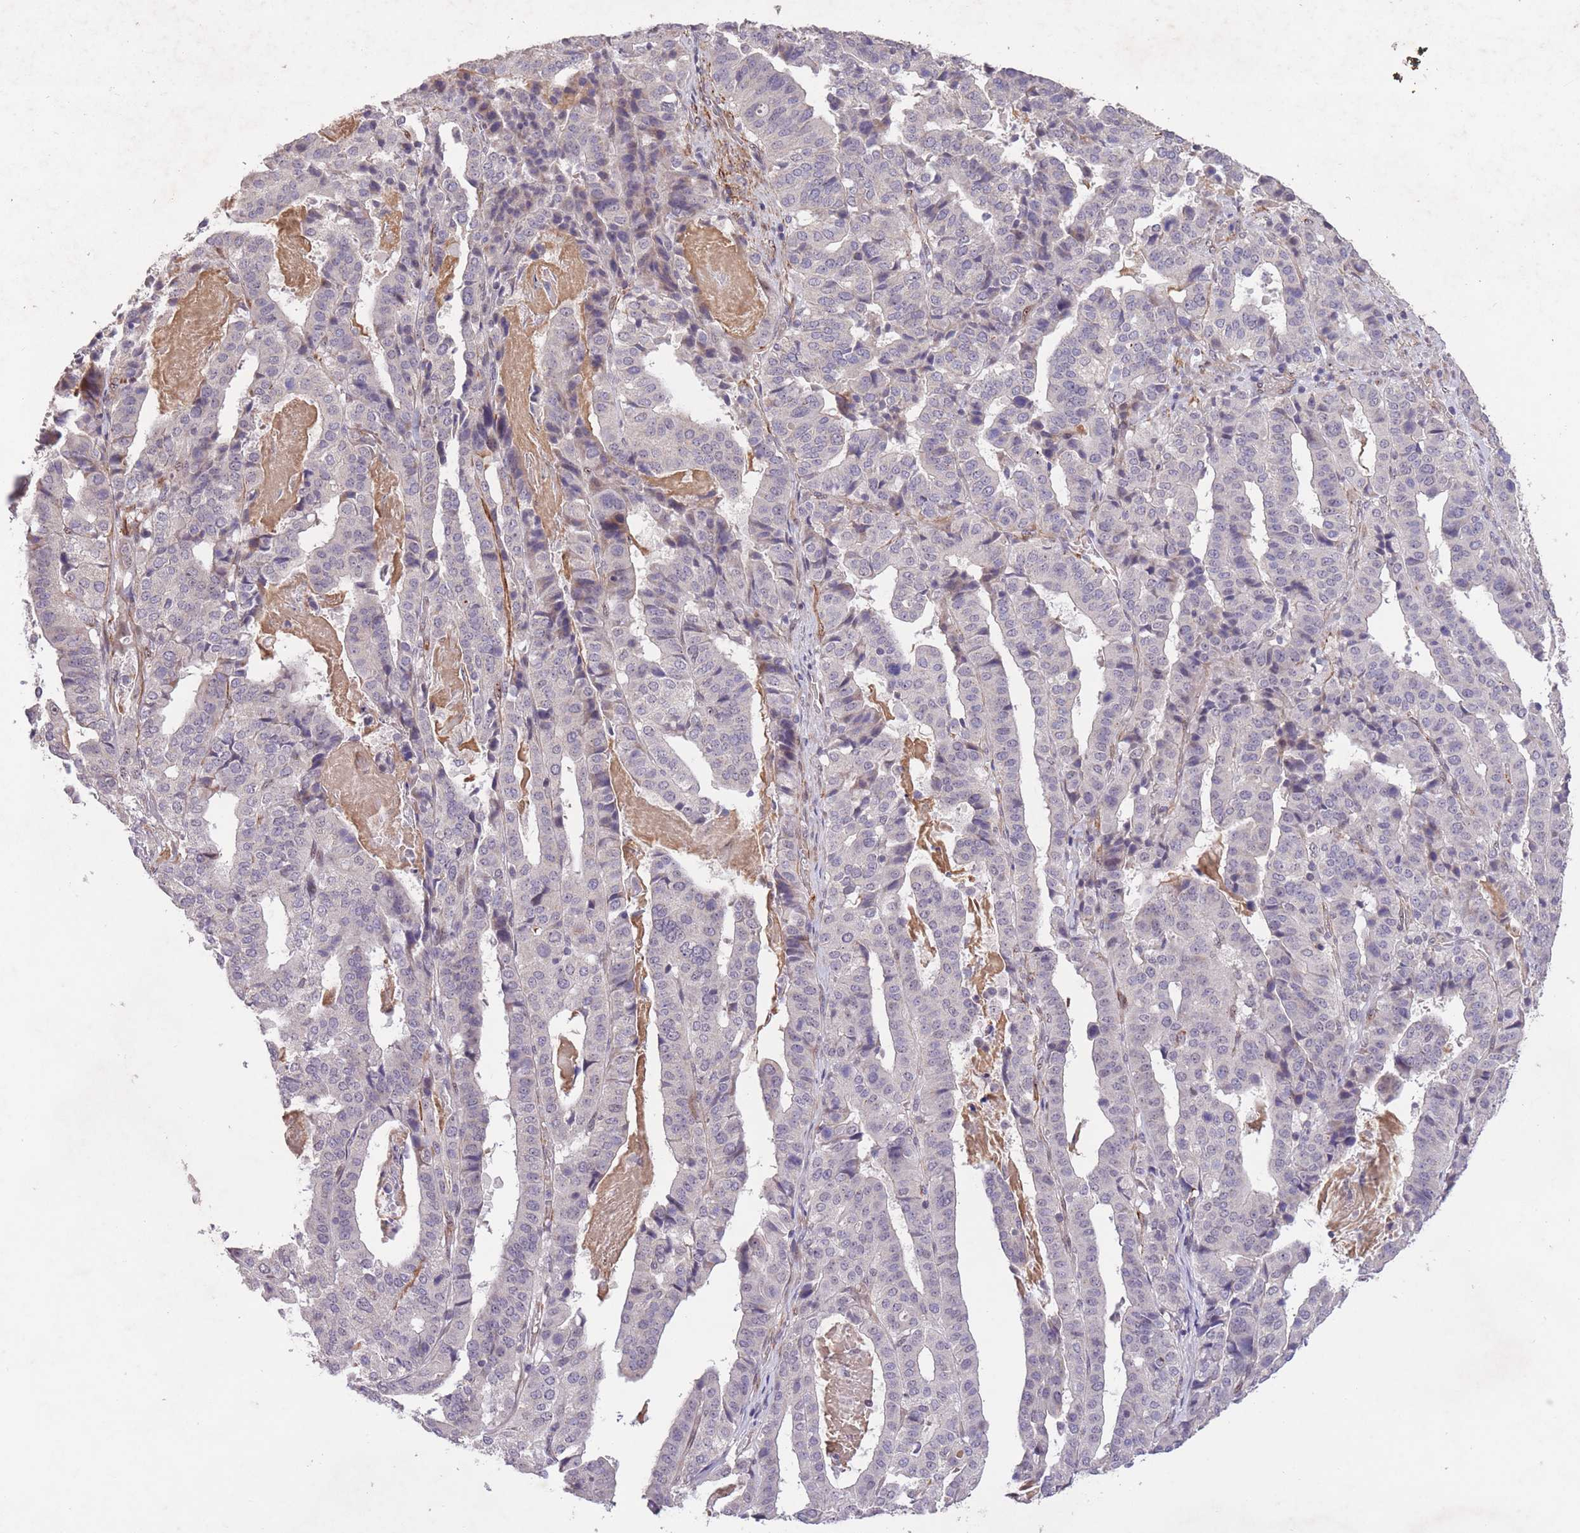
{"staining": {"intensity": "negative", "quantity": "none", "location": "none"}, "tissue": "stomach cancer", "cell_type": "Tumor cells", "image_type": "cancer", "snomed": [{"axis": "morphology", "description": "Adenocarcinoma, NOS"}, {"axis": "topography", "description": "Stomach"}], "caption": "A photomicrograph of adenocarcinoma (stomach) stained for a protein reveals no brown staining in tumor cells.", "gene": "CBX6", "patient": {"sex": "male", "age": 48}}